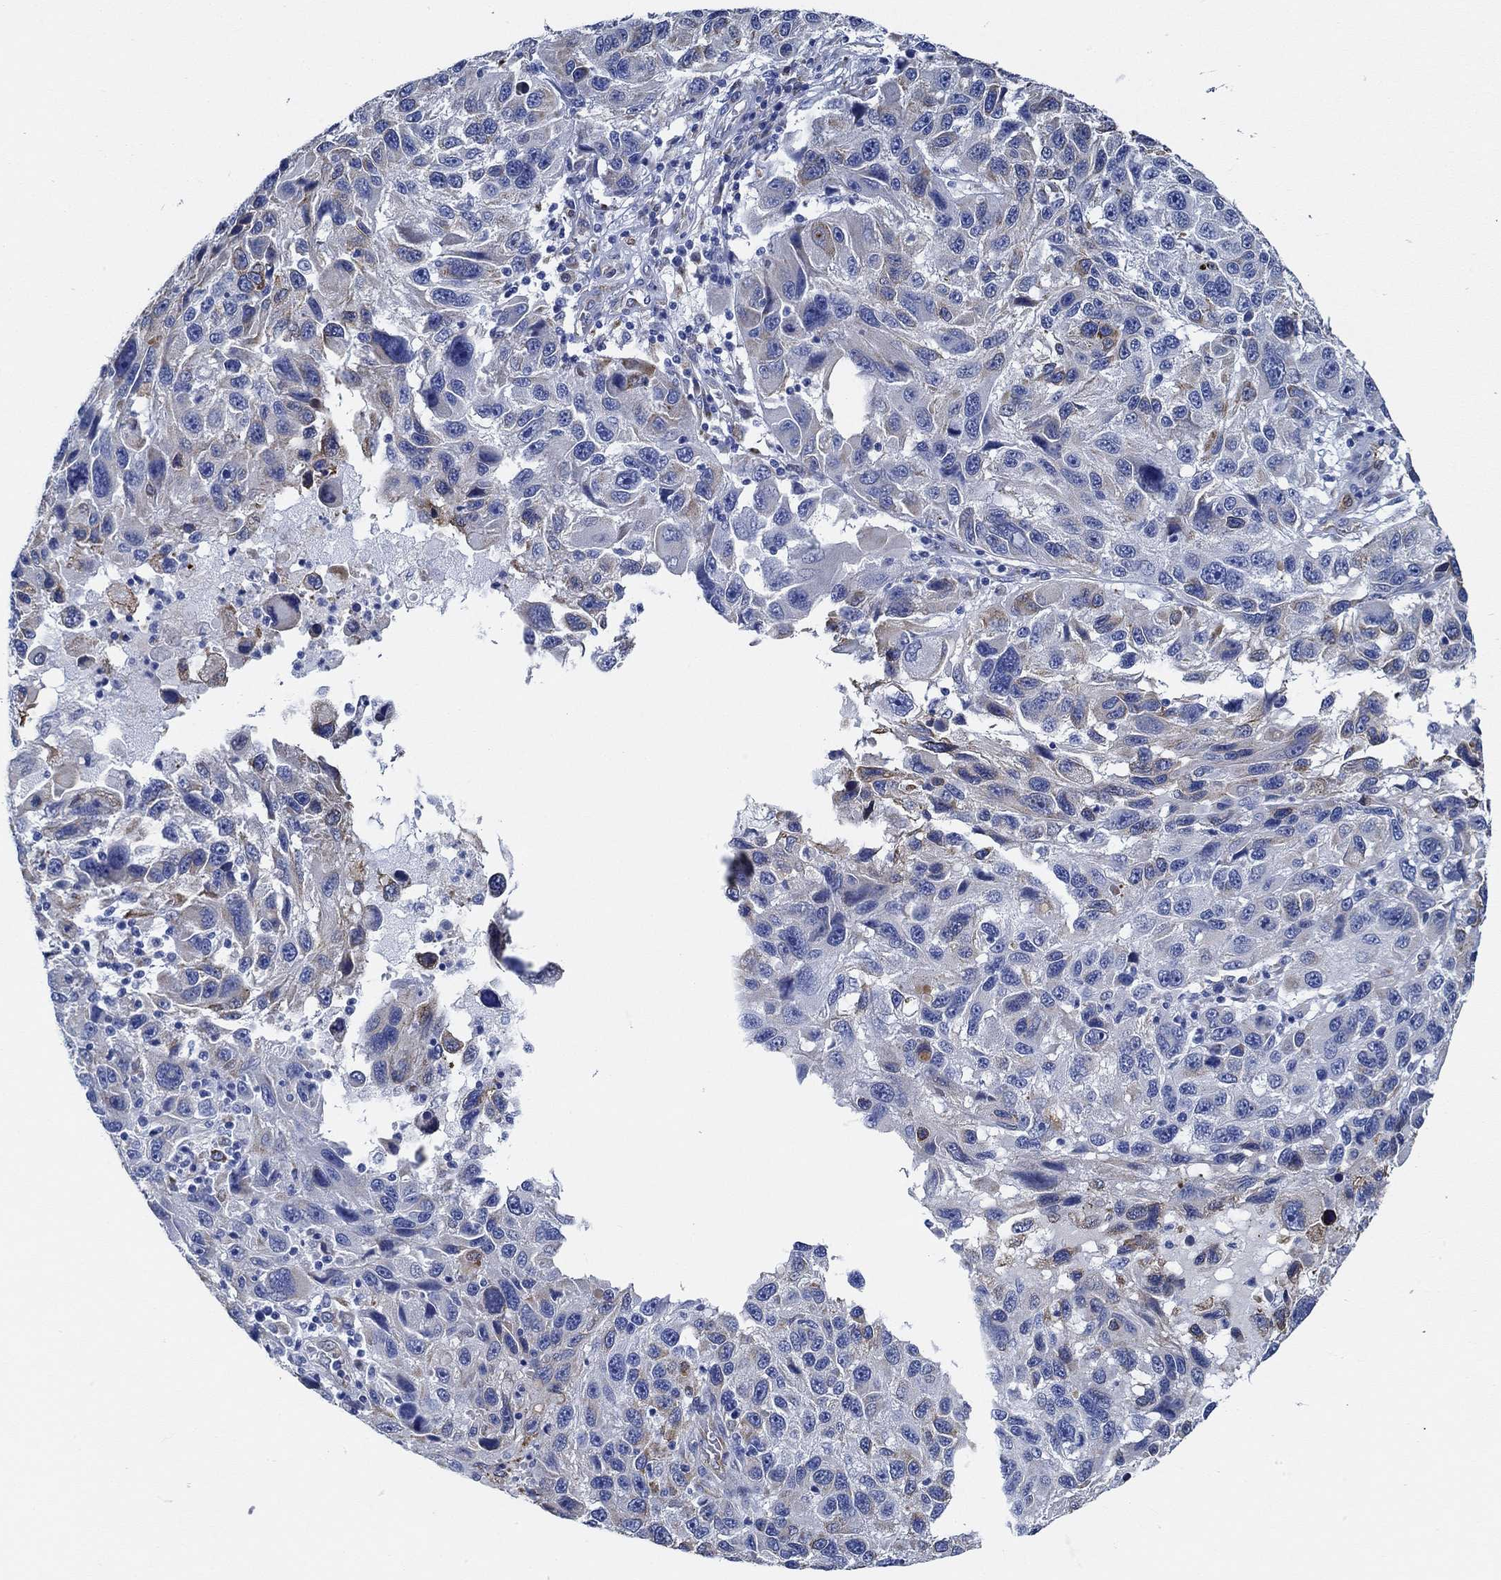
{"staining": {"intensity": "strong", "quantity": "<25%", "location": "cytoplasmic/membranous"}, "tissue": "melanoma", "cell_type": "Tumor cells", "image_type": "cancer", "snomed": [{"axis": "morphology", "description": "Malignant melanoma, NOS"}, {"axis": "topography", "description": "Skin"}], "caption": "Tumor cells exhibit strong cytoplasmic/membranous positivity in about <25% of cells in melanoma. (DAB (3,3'-diaminobenzidine) = brown stain, brightfield microscopy at high magnification).", "gene": "HECW2", "patient": {"sex": "male", "age": 53}}